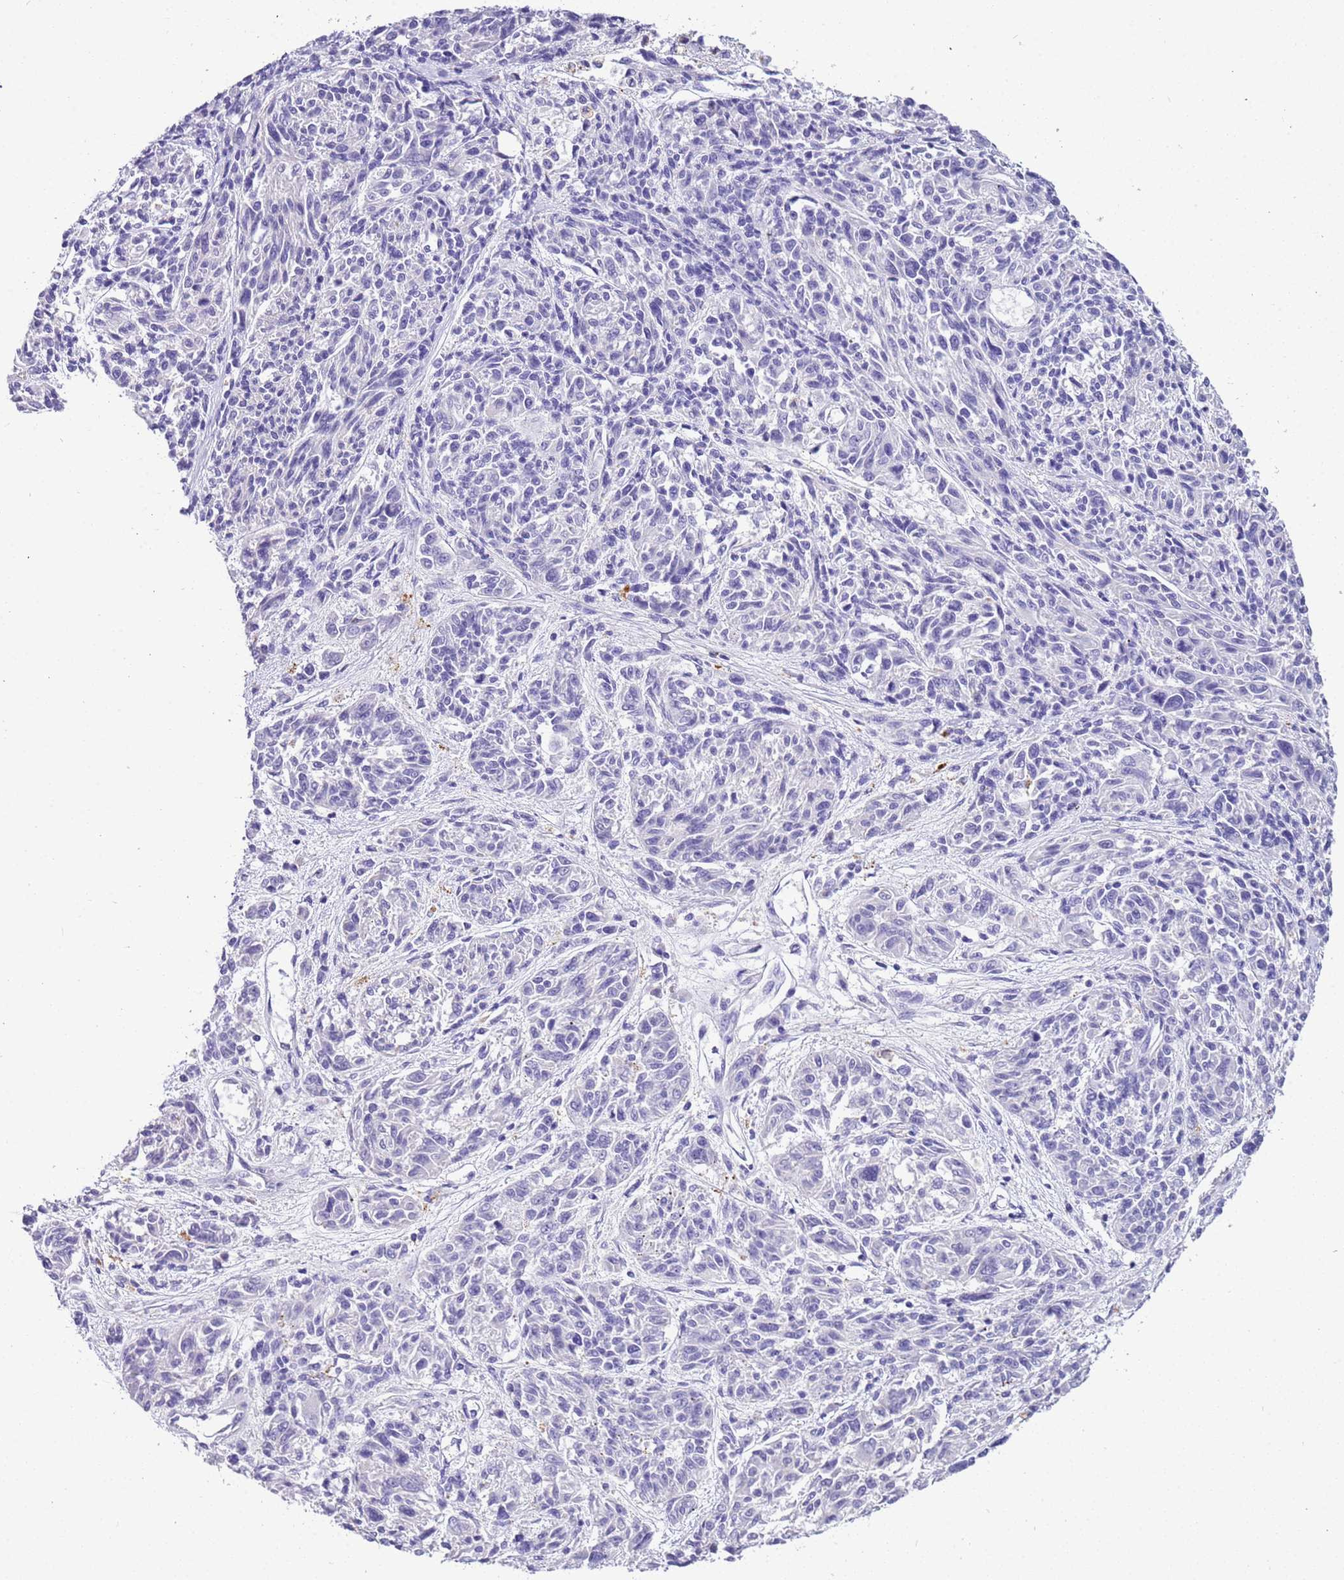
{"staining": {"intensity": "negative", "quantity": "none", "location": "none"}, "tissue": "melanoma", "cell_type": "Tumor cells", "image_type": "cancer", "snomed": [{"axis": "morphology", "description": "Malignant melanoma, NOS"}, {"axis": "topography", "description": "Skin"}], "caption": "Immunohistochemistry micrograph of melanoma stained for a protein (brown), which displays no staining in tumor cells. (Stains: DAB immunohistochemistry (IHC) with hematoxylin counter stain, Microscopy: brightfield microscopy at high magnification).", "gene": "PCGF2", "patient": {"sex": "male", "age": 53}}